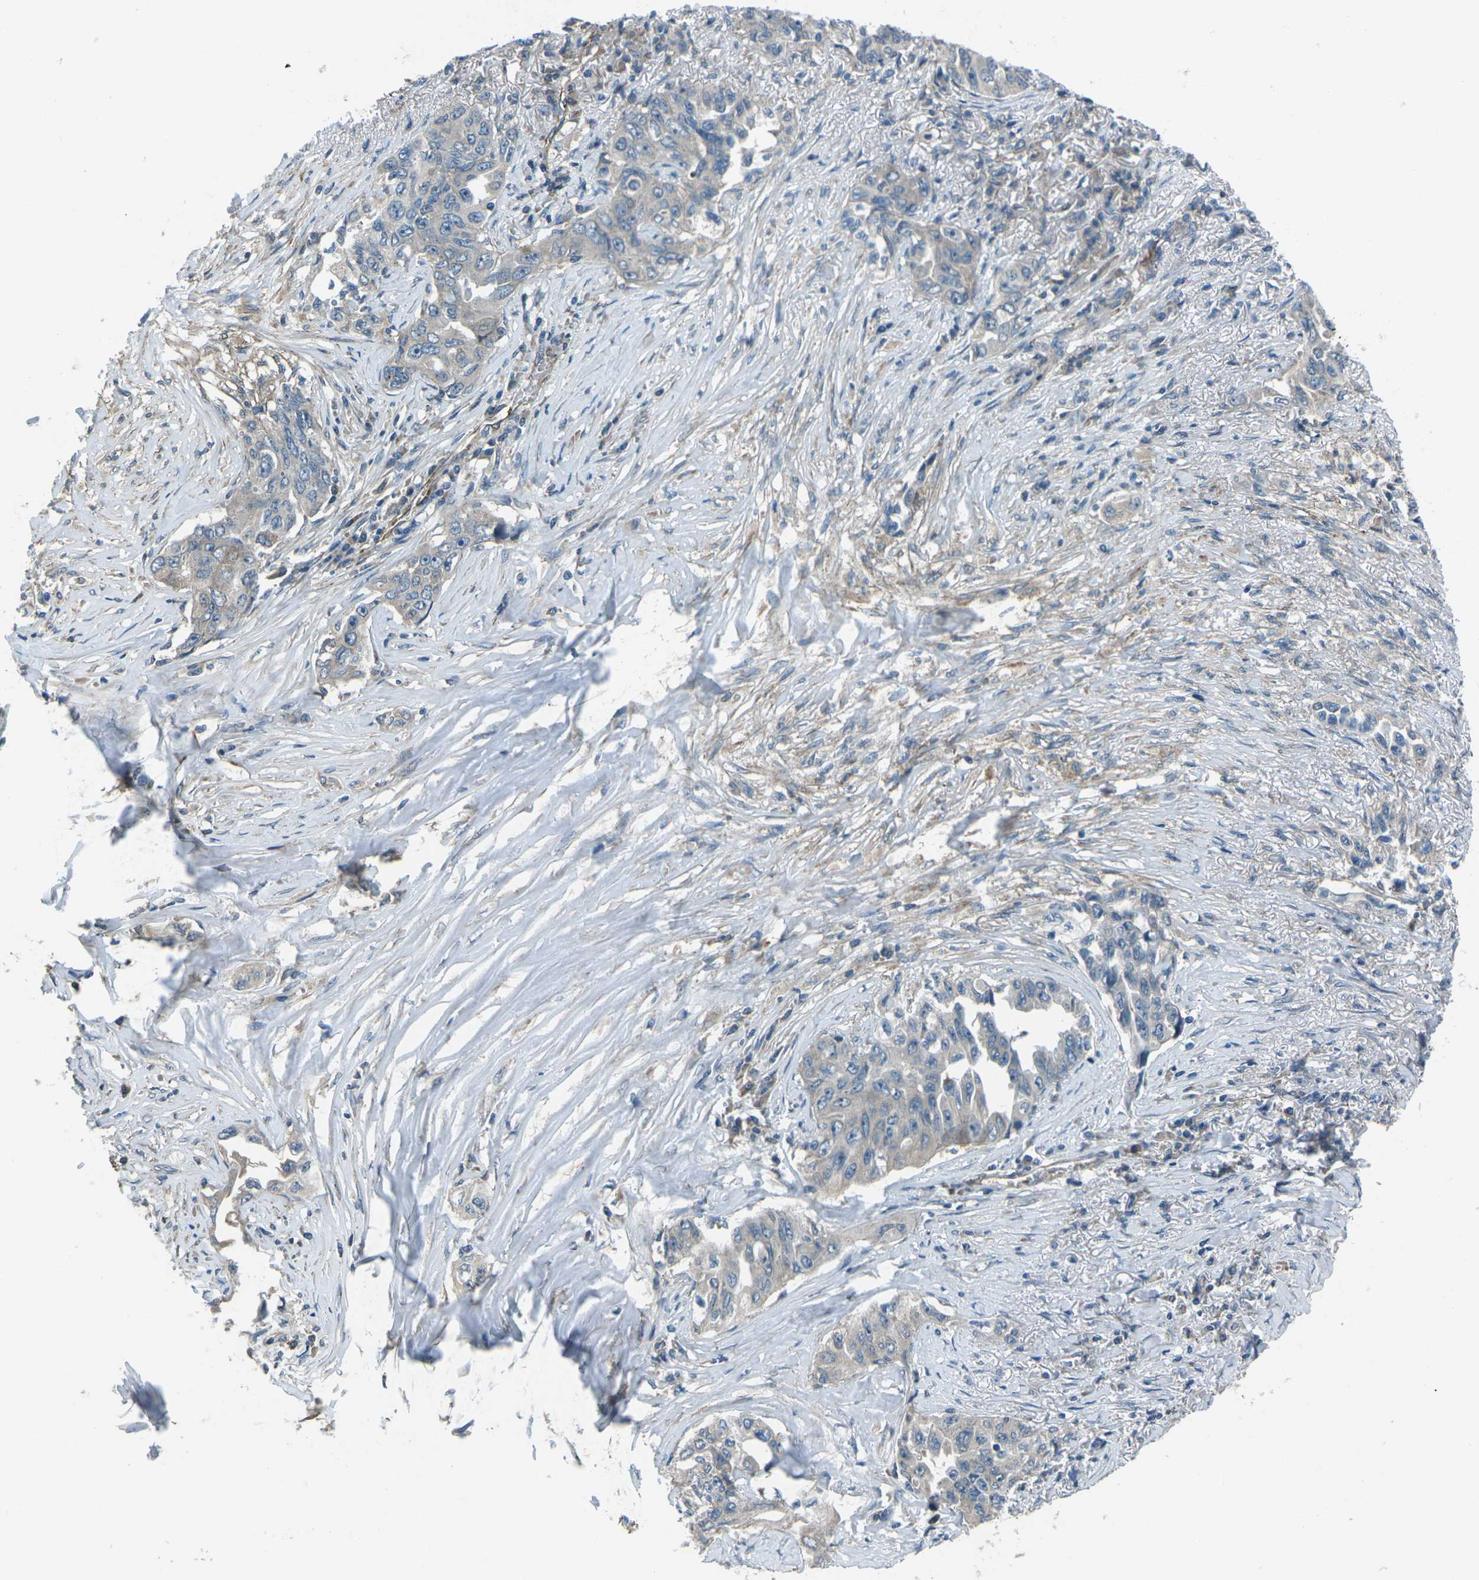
{"staining": {"intensity": "weak", "quantity": "<25%", "location": "cytoplasmic/membranous"}, "tissue": "lung cancer", "cell_type": "Tumor cells", "image_type": "cancer", "snomed": [{"axis": "morphology", "description": "Adenocarcinoma, NOS"}, {"axis": "topography", "description": "Lung"}], "caption": "The image exhibits no staining of tumor cells in lung cancer (adenocarcinoma).", "gene": "AFAP1", "patient": {"sex": "female", "age": 51}}